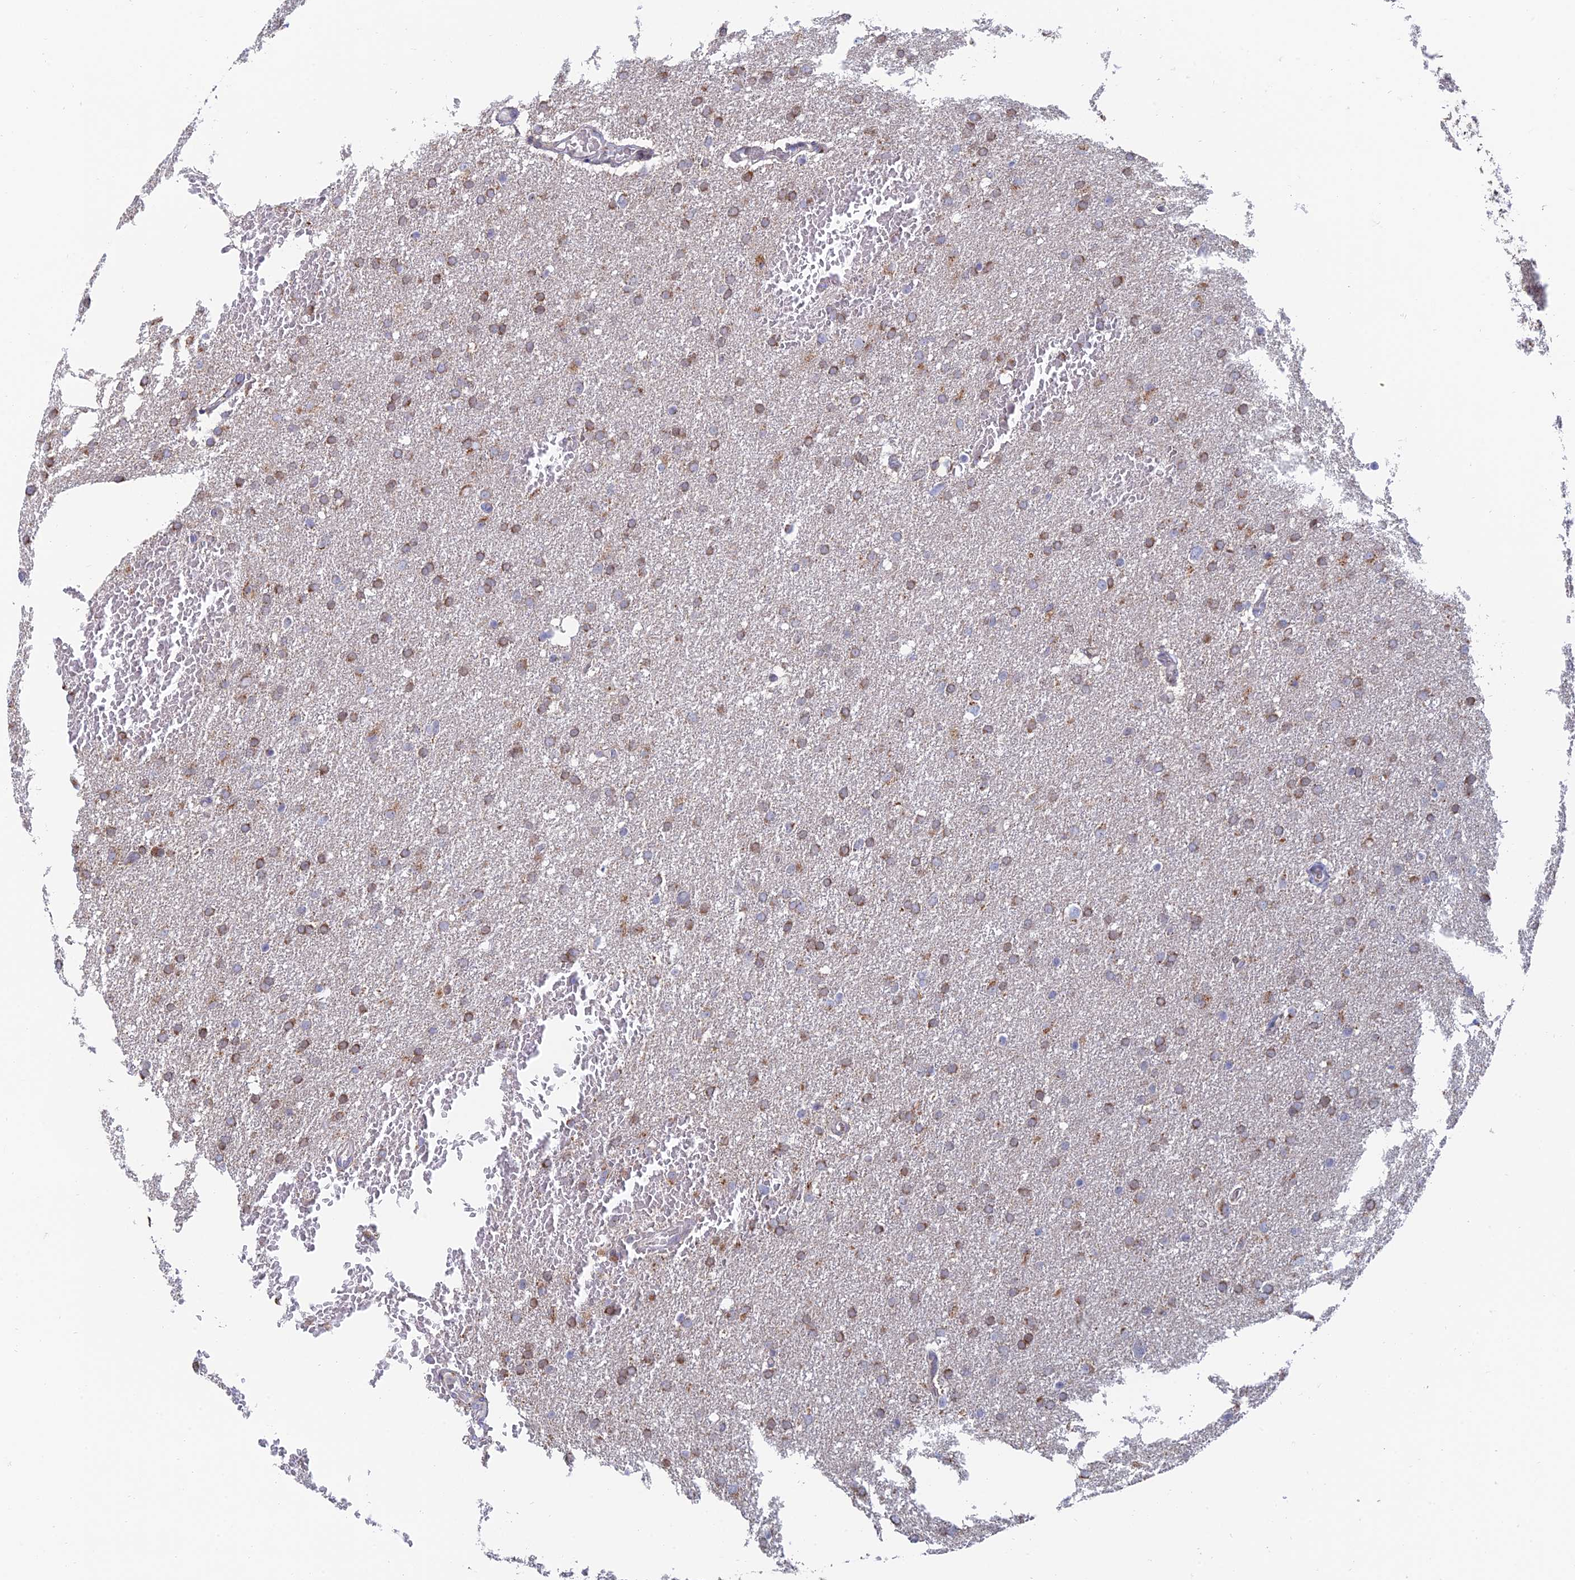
{"staining": {"intensity": "moderate", "quantity": ">75%", "location": "cytoplasmic/membranous"}, "tissue": "glioma", "cell_type": "Tumor cells", "image_type": "cancer", "snomed": [{"axis": "morphology", "description": "Glioma, malignant, High grade"}, {"axis": "topography", "description": "Cerebral cortex"}], "caption": "Human glioma stained with a protein marker displays moderate staining in tumor cells.", "gene": "HS2ST1", "patient": {"sex": "female", "age": 36}}